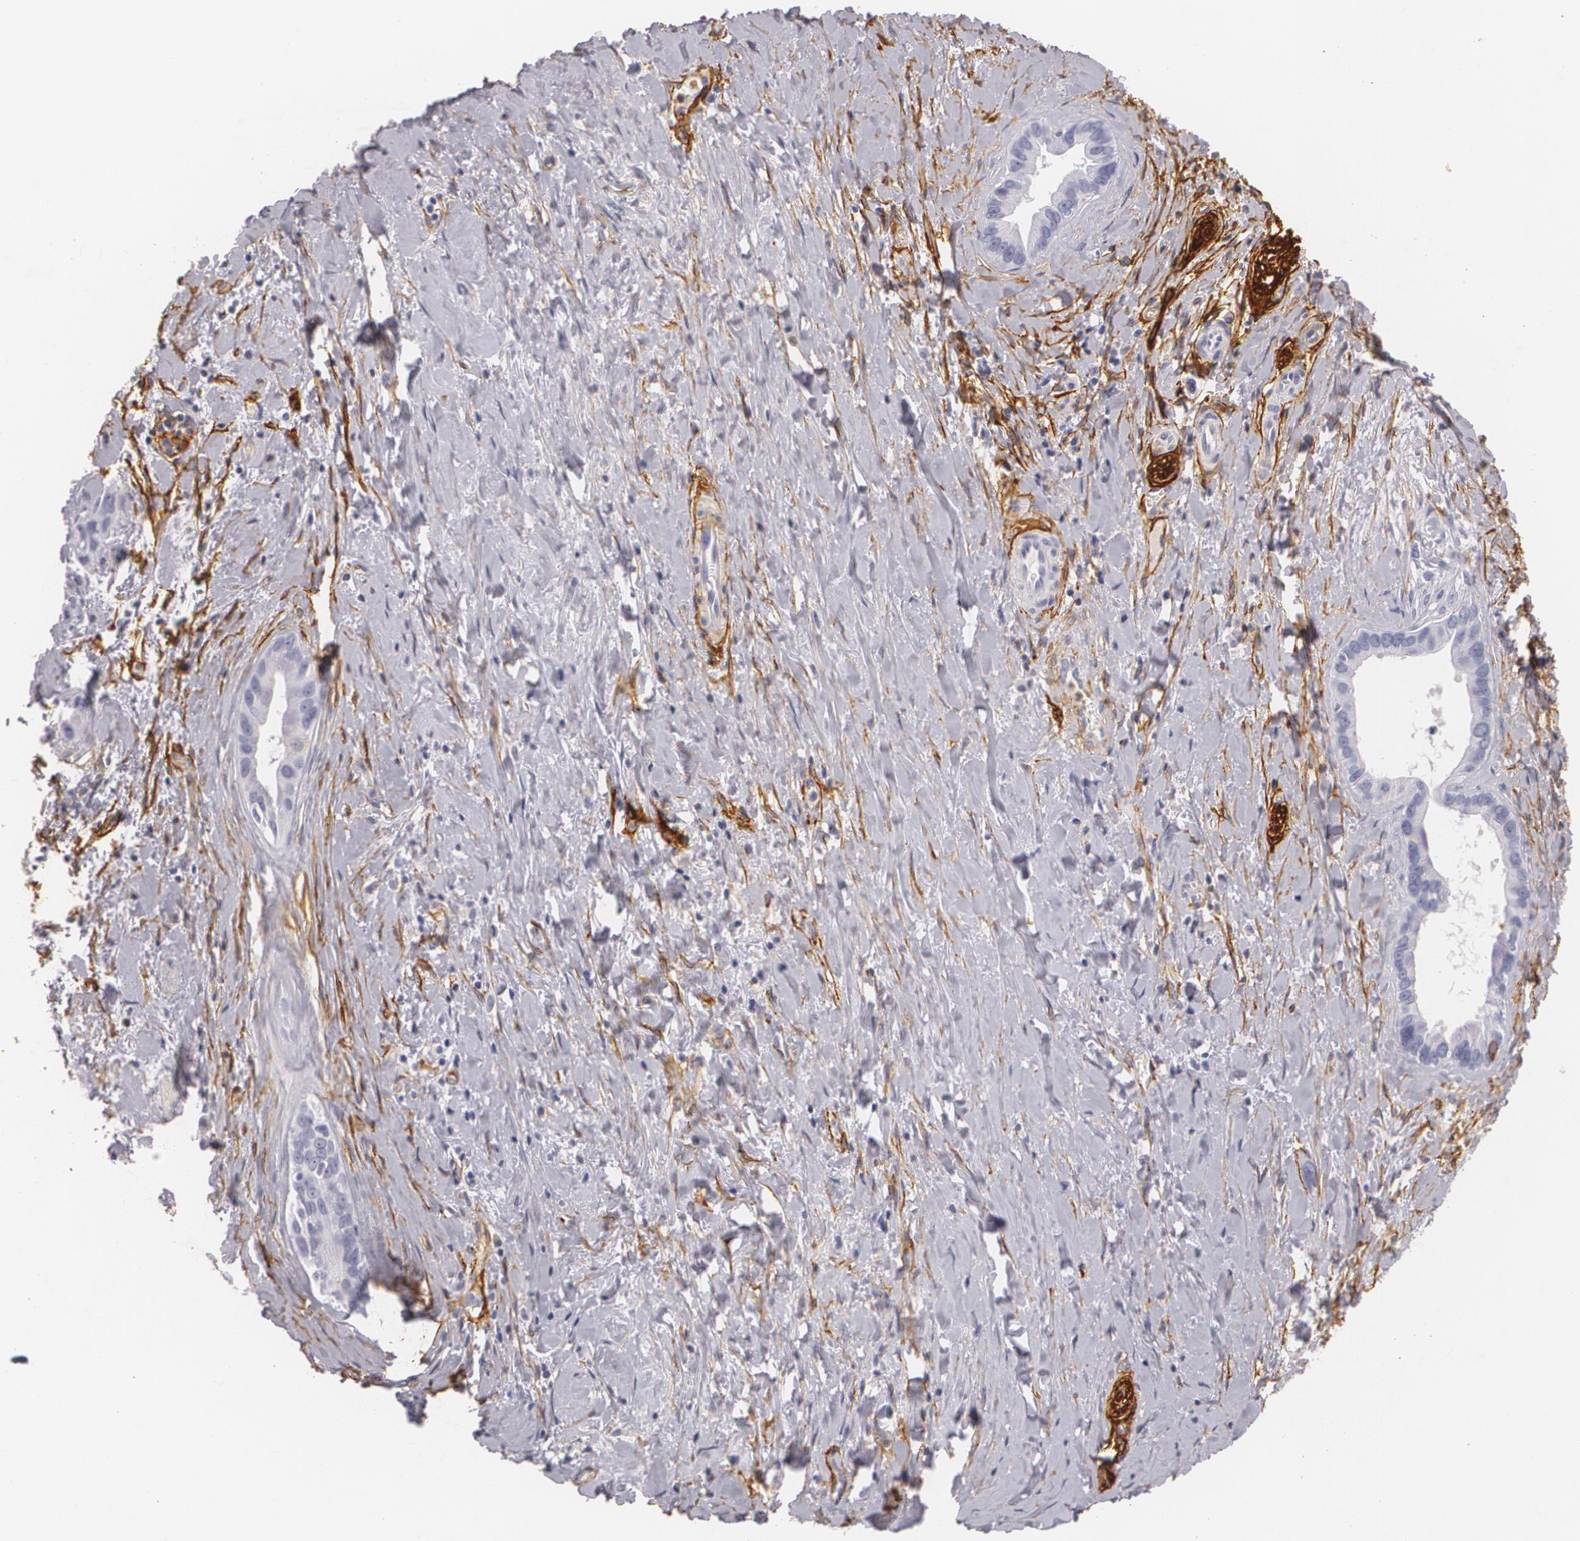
{"staining": {"intensity": "negative", "quantity": "none", "location": "none"}, "tissue": "liver cancer", "cell_type": "Tumor cells", "image_type": "cancer", "snomed": [{"axis": "morphology", "description": "Cholangiocarcinoma"}, {"axis": "topography", "description": "Liver"}], "caption": "IHC histopathology image of neoplastic tissue: cholangiocarcinoma (liver) stained with DAB shows no significant protein positivity in tumor cells.", "gene": "NGFR", "patient": {"sex": "female", "age": 65}}